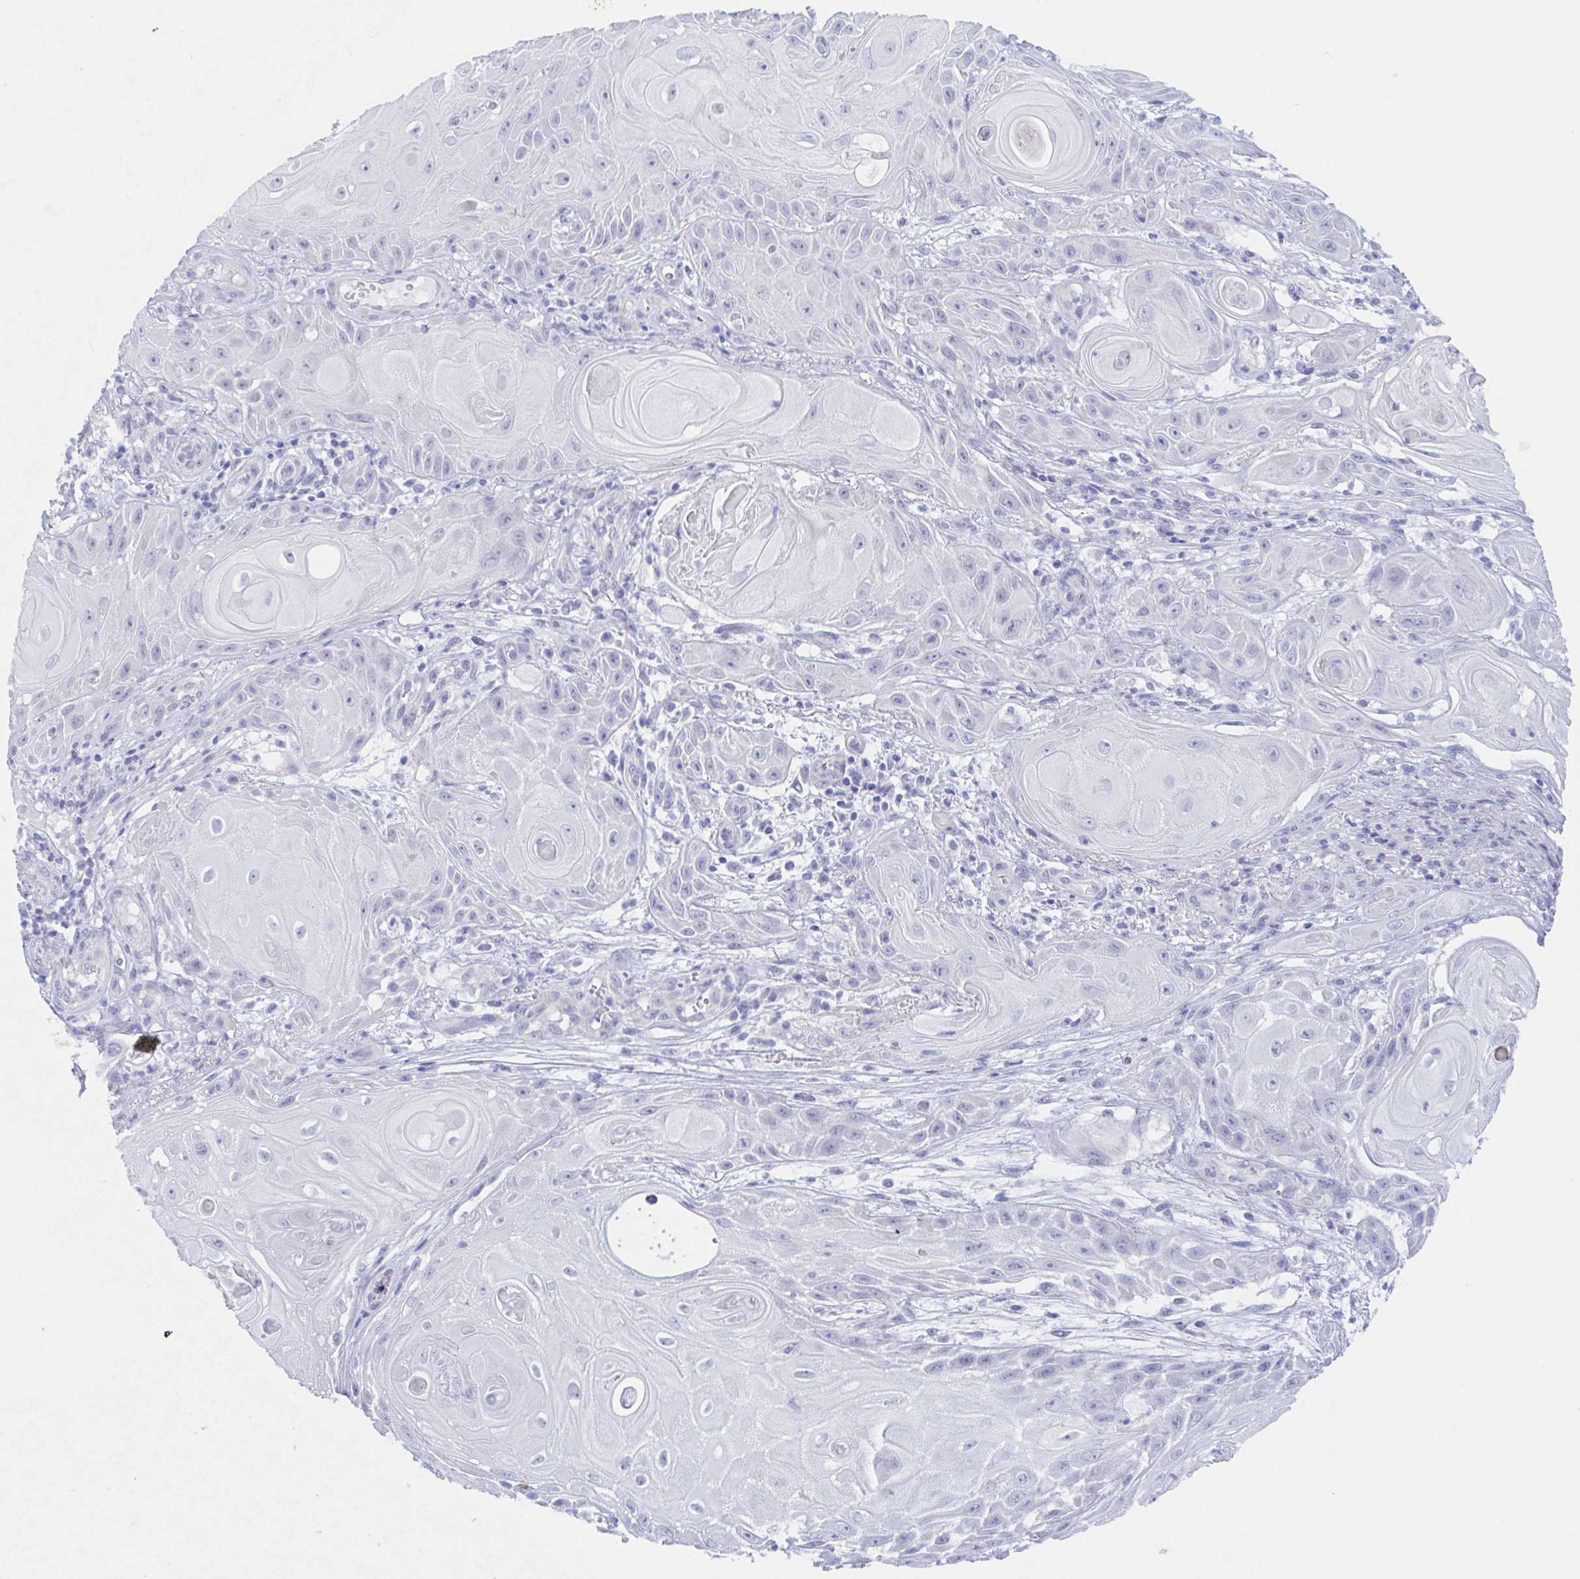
{"staining": {"intensity": "negative", "quantity": "none", "location": "none"}, "tissue": "skin cancer", "cell_type": "Tumor cells", "image_type": "cancer", "snomed": [{"axis": "morphology", "description": "Squamous cell carcinoma, NOS"}, {"axis": "topography", "description": "Skin"}], "caption": "Skin cancer was stained to show a protein in brown. There is no significant positivity in tumor cells.", "gene": "TEX12", "patient": {"sex": "male", "age": 62}}